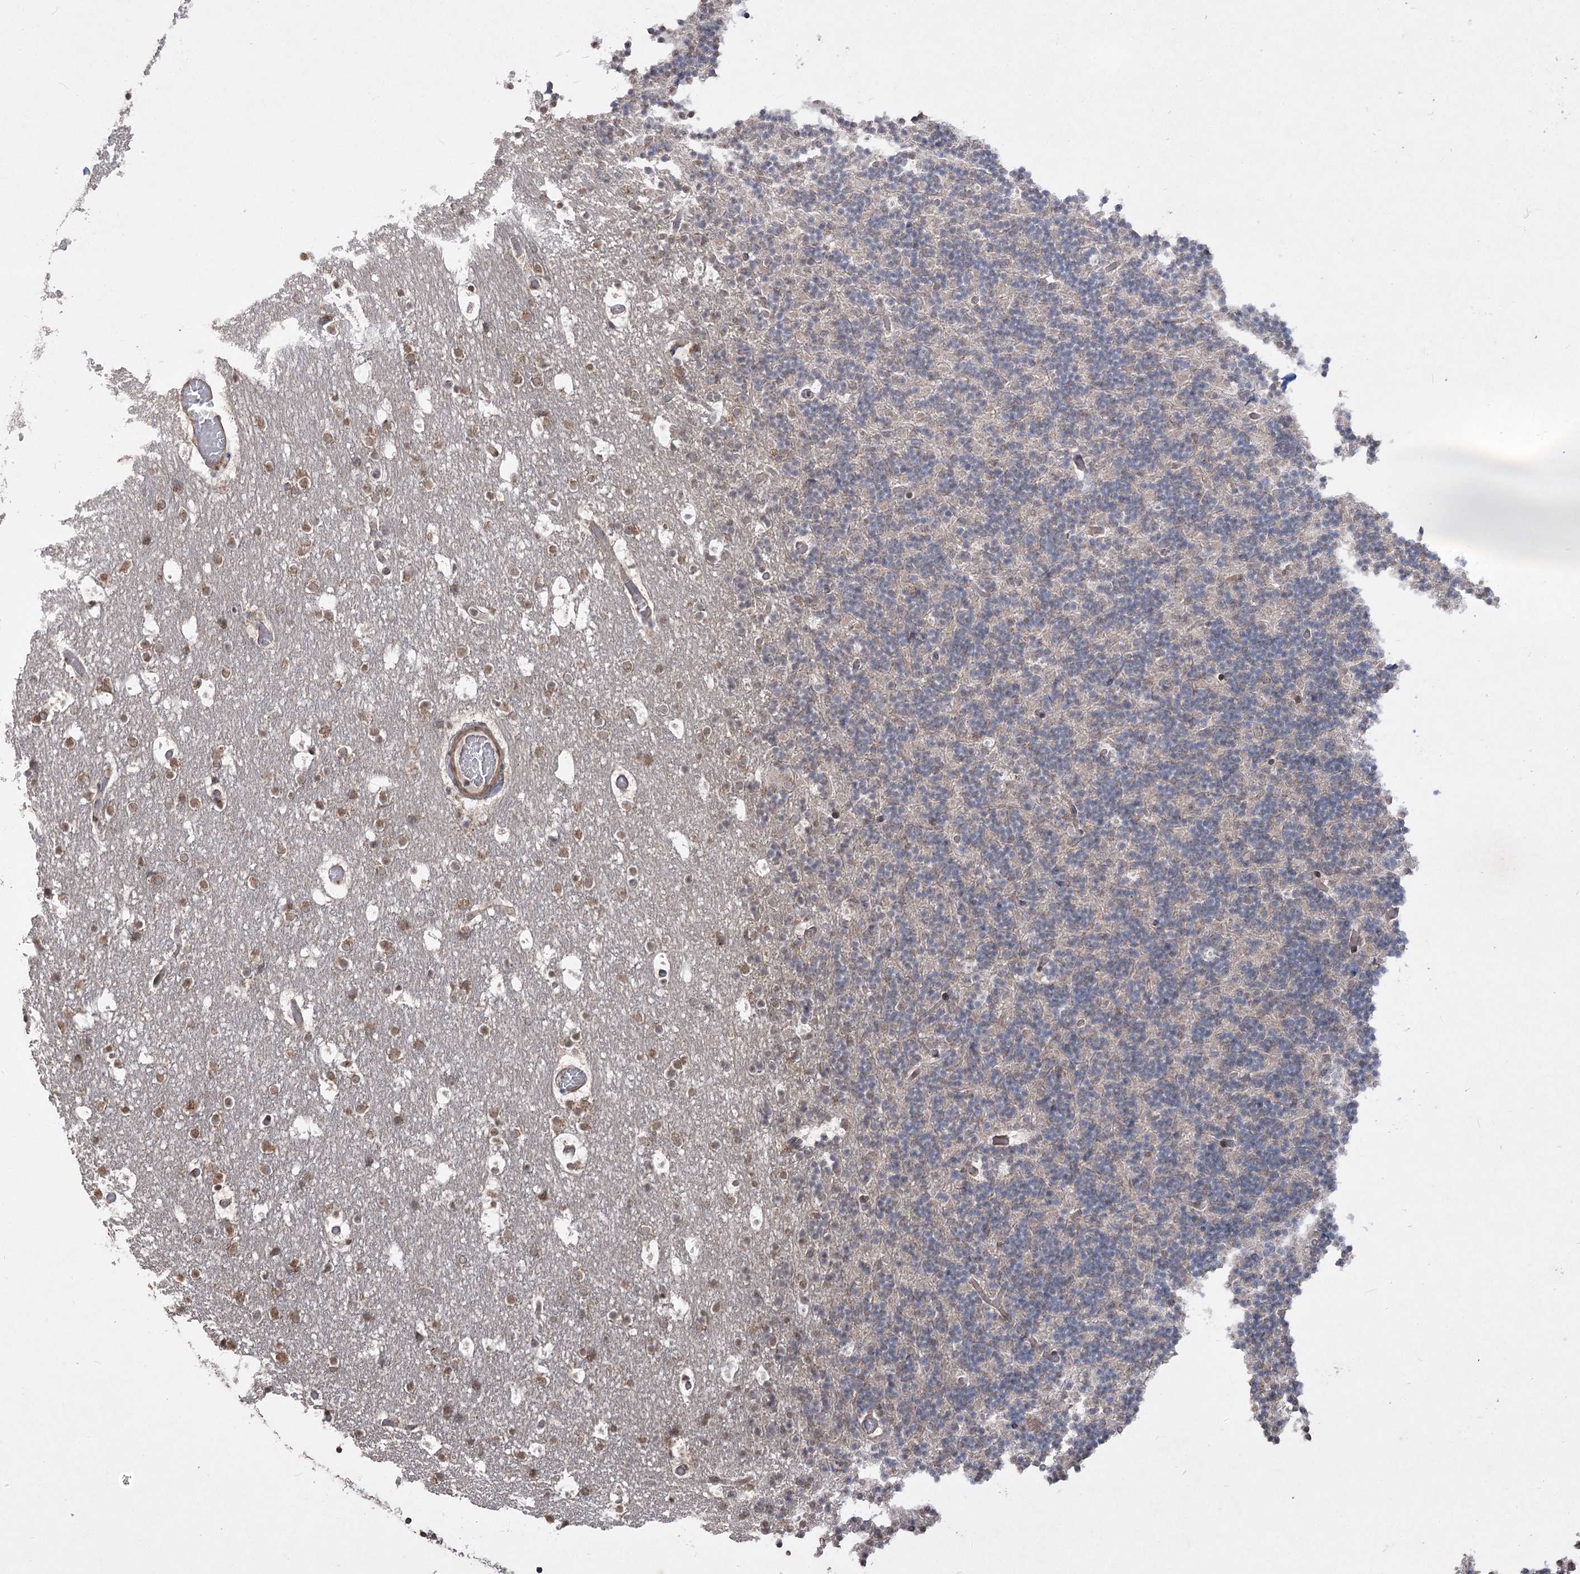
{"staining": {"intensity": "moderate", "quantity": "<25%", "location": "cytoplasmic/membranous,nuclear"}, "tissue": "cerebellum", "cell_type": "Cells in granular layer", "image_type": "normal", "snomed": [{"axis": "morphology", "description": "Normal tissue, NOS"}, {"axis": "topography", "description": "Cerebellum"}], "caption": "Cells in granular layer show low levels of moderate cytoplasmic/membranous,nuclear expression in approximately <25% of cells in unremarkable cerebellum.", "gene": "ZSCAN23", "patient": {"sex": "male", "age": 57}}